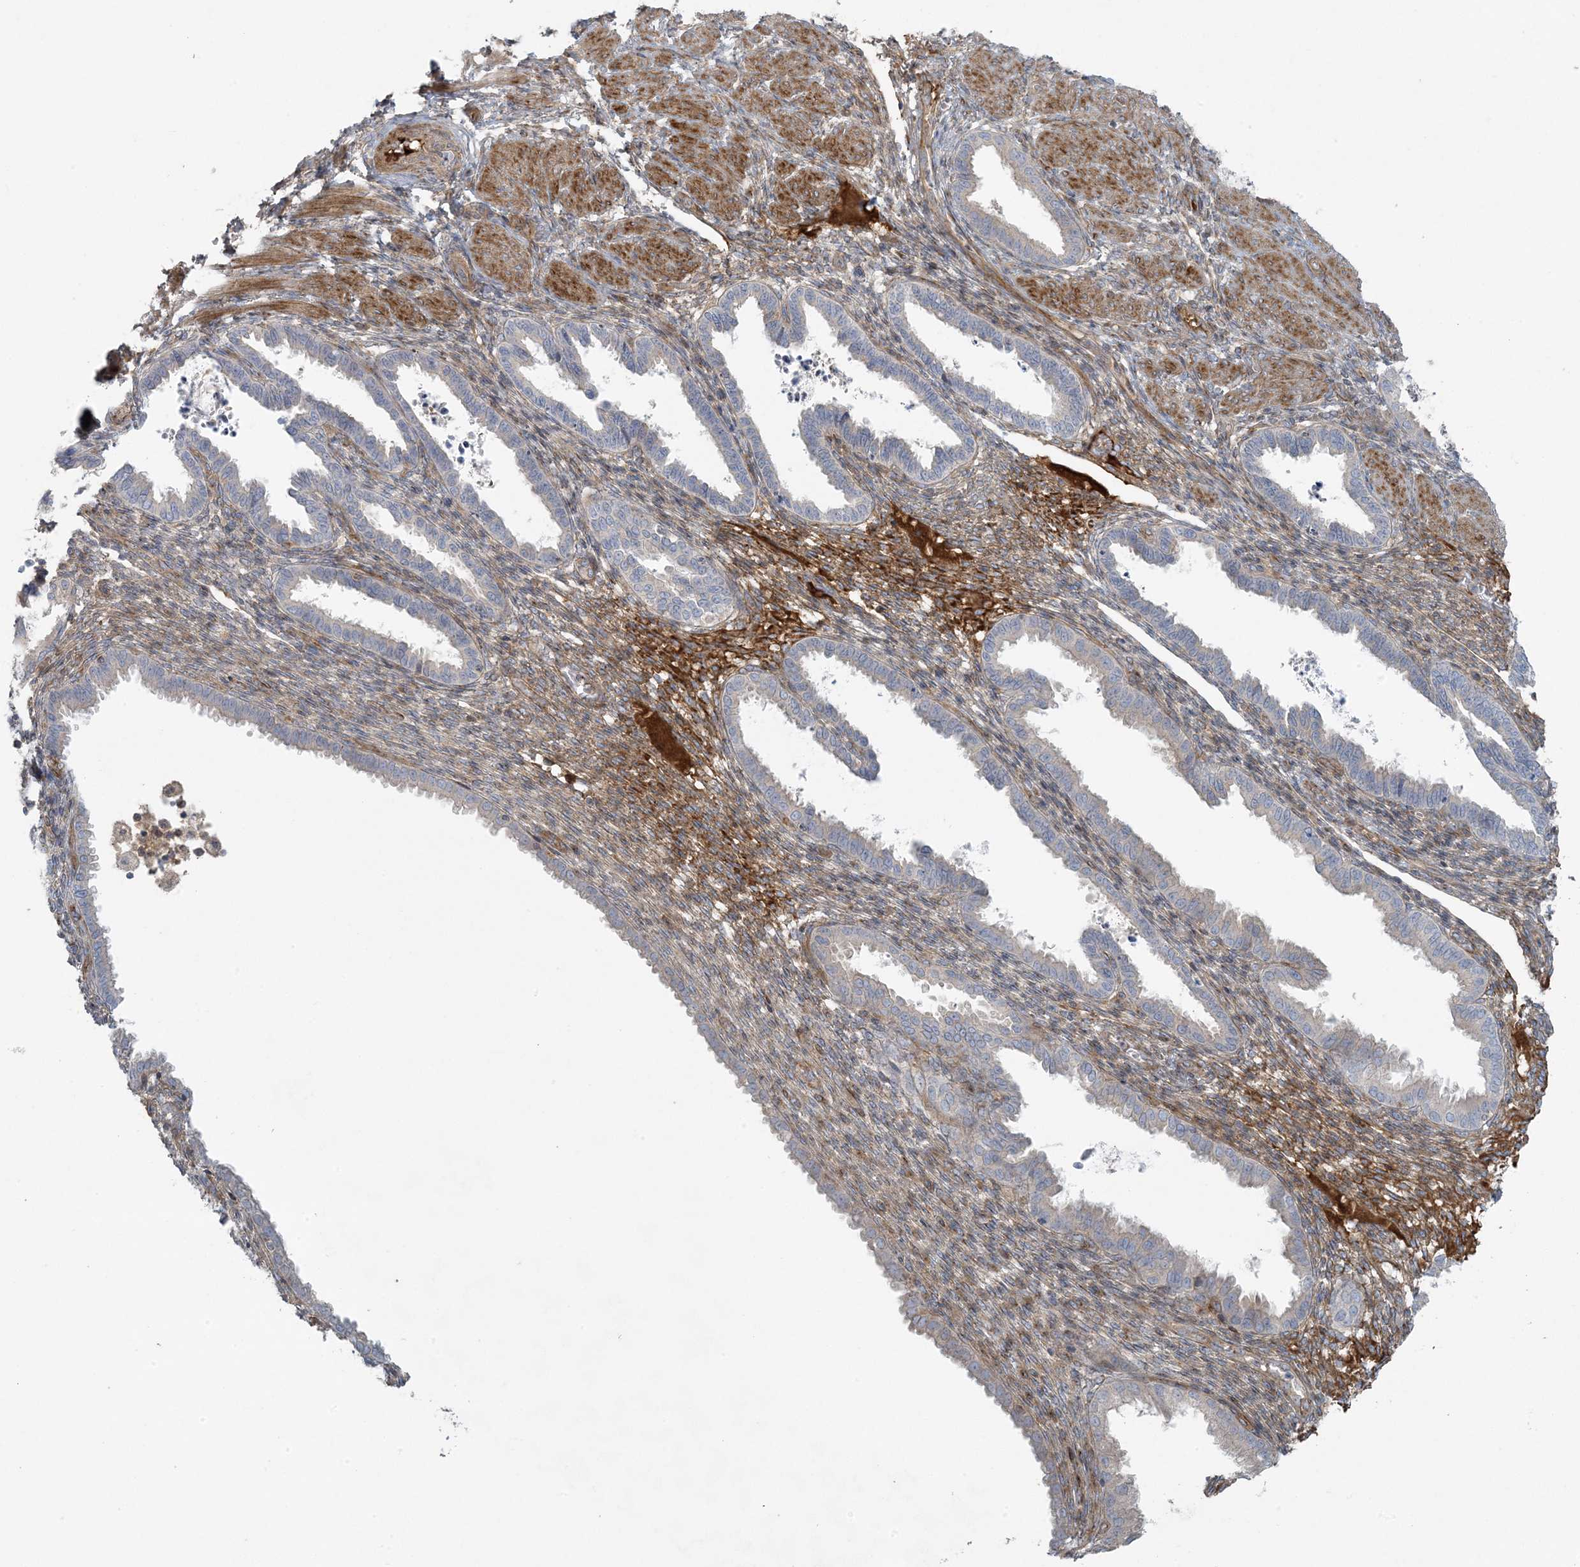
{"staining": {"intensity": "moderate", "quantity": ">75%", "location": "cytoplasmic/membranous"}, "tissue": "endometrium", "cell_type": "Cells in endometrial stroma", "image_type": "normal", "snomed": [{"axis": "morphology", "description": "Normal tissue, NOS"}, {"axis": "topography", "description": "Endometrium"}], "caption": "Protein staining displays moderate cytoplasmic/membranous positivity in about >75% of cells in endometrial stroma in unremarkable endometrium. Using DAB (3,3'-diaminobenzidine) (brown) and hematoxylin (blue) stains, captured at high magnification using brightfield microscopy.", "gene": "PIK3R4", "patient": {"sex": "female", "age": 33}}